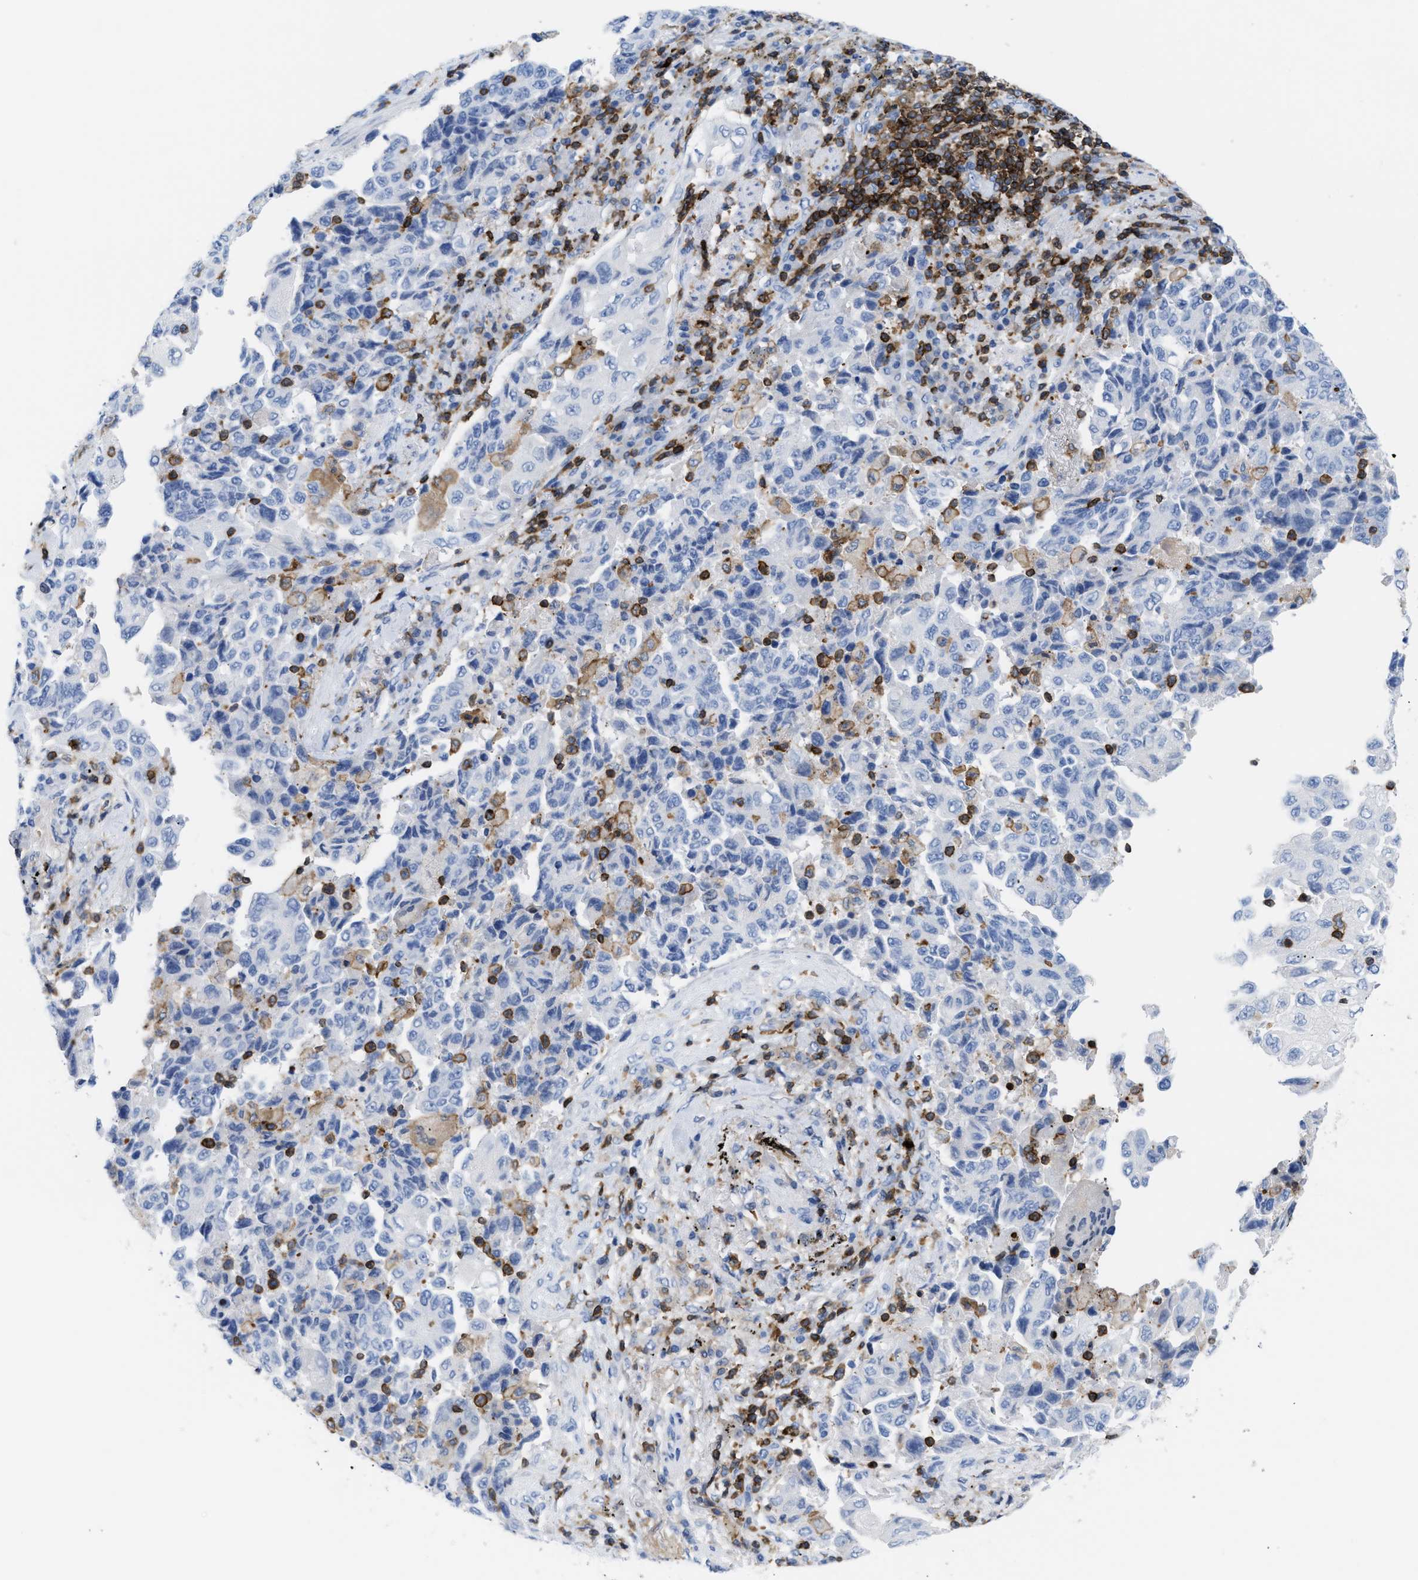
{"staining": {"intensity": "negative", "quantity": "none", "location": "none"}, "tissue": "lung cancer", "cell_type": "Tumor cells", "image_type": "cancer", "snomed": [{"axis": "morphology", "description": "Adenocarcinoma, NOS"}, {"axis": "topography", "description": "Lung"}], "caption": "High power microscopy photomicrograph of an immunohistochemistry photomicrograph of adenocarcinoma (lung), revealing no significant positivity in tumor cells.", "gene": "LCP1", "patient": {"sex": "female", "age": 51}}